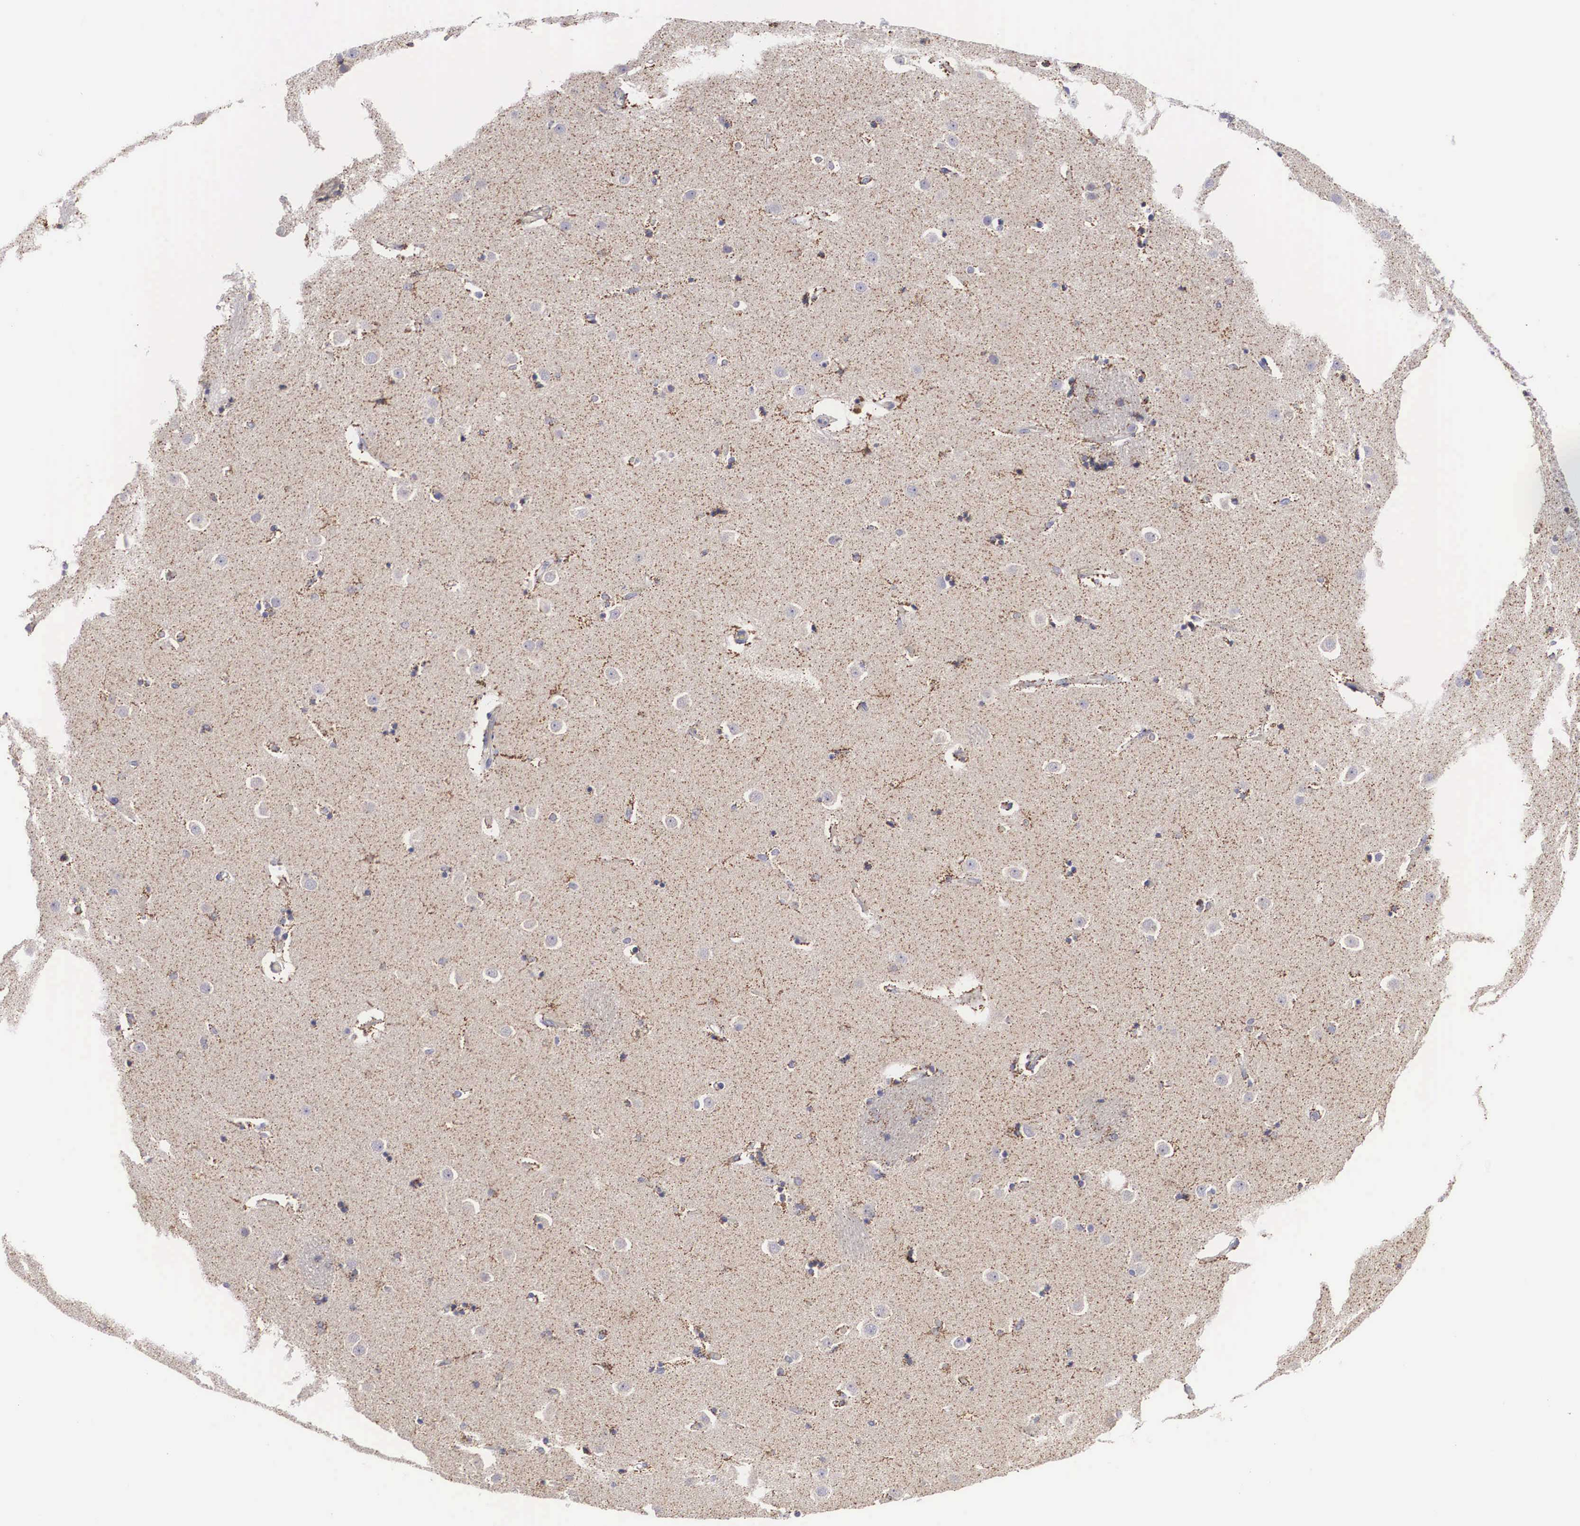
{"staining": {"intensity": "moderate", "quantity": "25%-75%", "location": "cytoplasmic/membranous"}, "tissue": "caudate", "cell_type": "Glial cells", "image_type": "normal", "snomed": [{"axis": "morphology", "description": "Normal tissue, NOS"}, {"axis": "topography", "description": "Lateral ventricle wall"}], "caption": "About 25%-75% of glial cells in benign human caudate show moderate cytoplasmic/membranous protein positivity as visualized by brown immunohistochemical staining.", "gene": "NREP", "patient": {"sex": "female", "age": 54}}